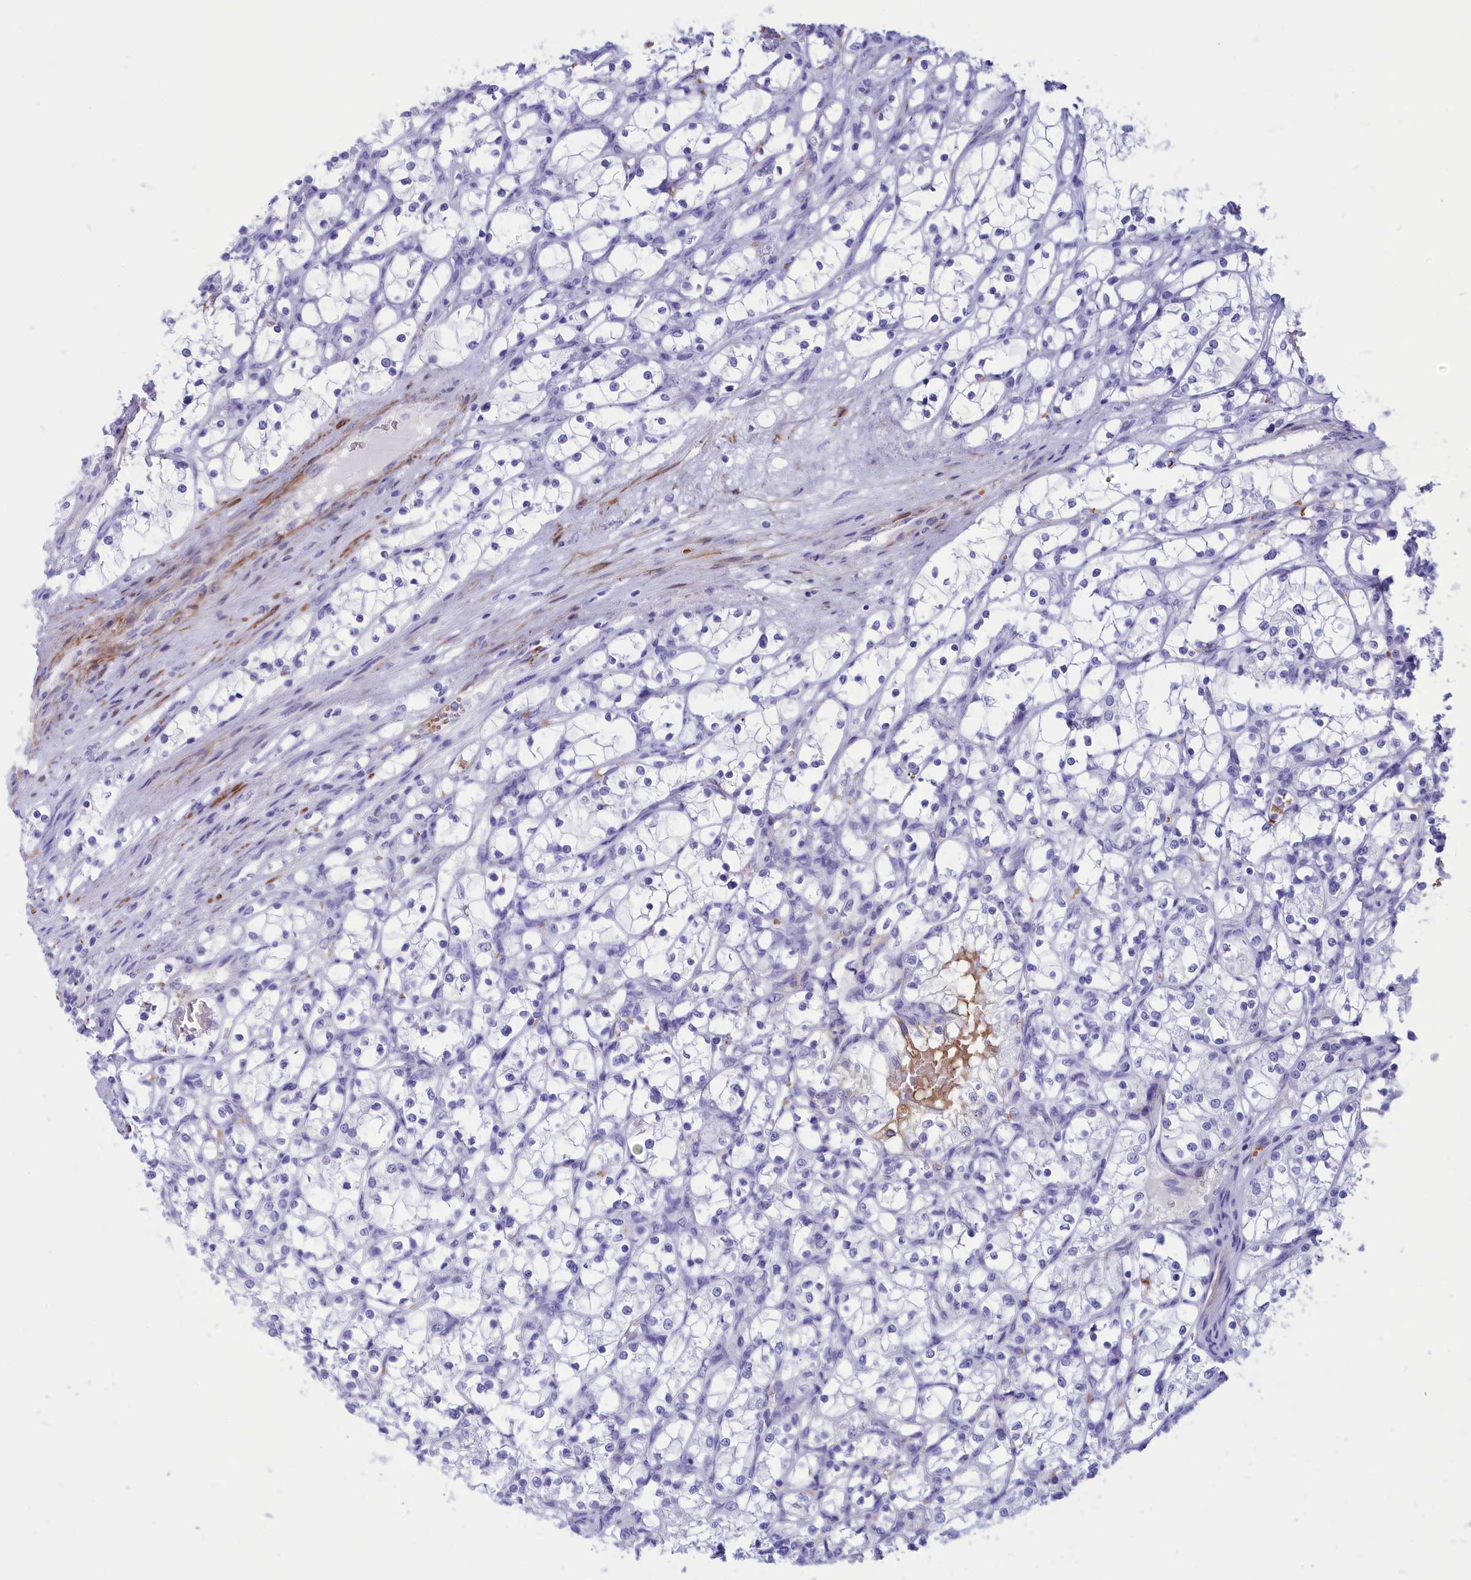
{"staining": {"intensity": "negative", "quantity": "none", "location": "none"}, "tissue": "renal cancer", "cell_type": "Tumor cells", "image_type": "cancer", "snomed": [{"axis": "morphology", "description": "Adenocarcinoma, NOS"}, {"axis": "topography", "description": "Kidney"}], "caption": "This is a photomicrograph of IHC staining of renal adenocarcinoma, which shows no expression in tumor cells.", "gene": "GAPDHS", "patient": {"sex": "female", "age": 69}}